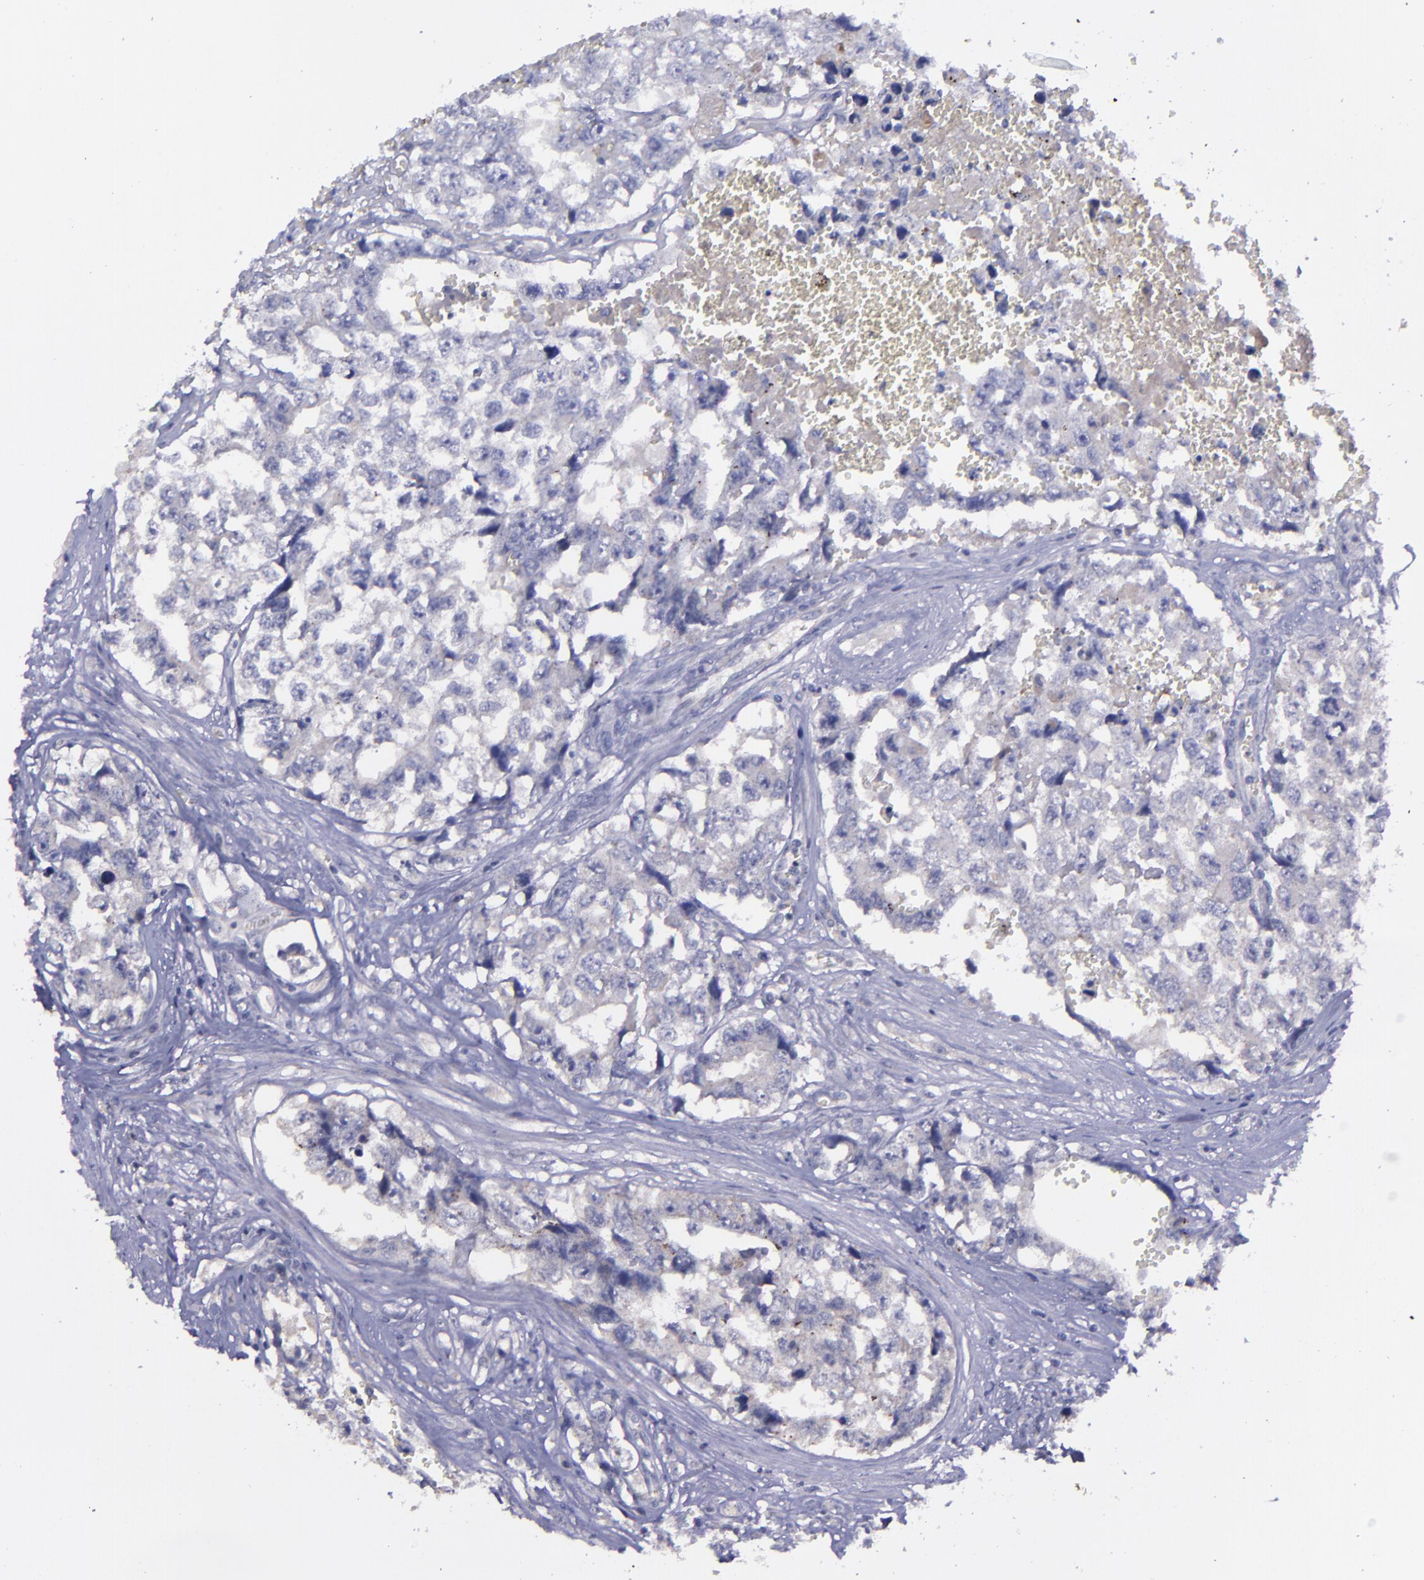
{"staining": {"intensity": "weak", "quantity": "25%-75%", "location": "cytoplasmic/membranous"}, "tissue": "testis cancer", "cell_type": "Tumor cells", "image_type": "cancer", "snomed": [{"axis": "morphology", "description": "Carcinoma, Embryonal, NOS"}, {"axis": "topography", "description": "Testis"}], "caption": "A brown stain shows weak cytoplasmic/membranous positivity of a protein in human testis cancer (embryonal carcinoma) tumor cells.", "gene": "MASP1", "patient": {"sex": "male", "age": 31}}